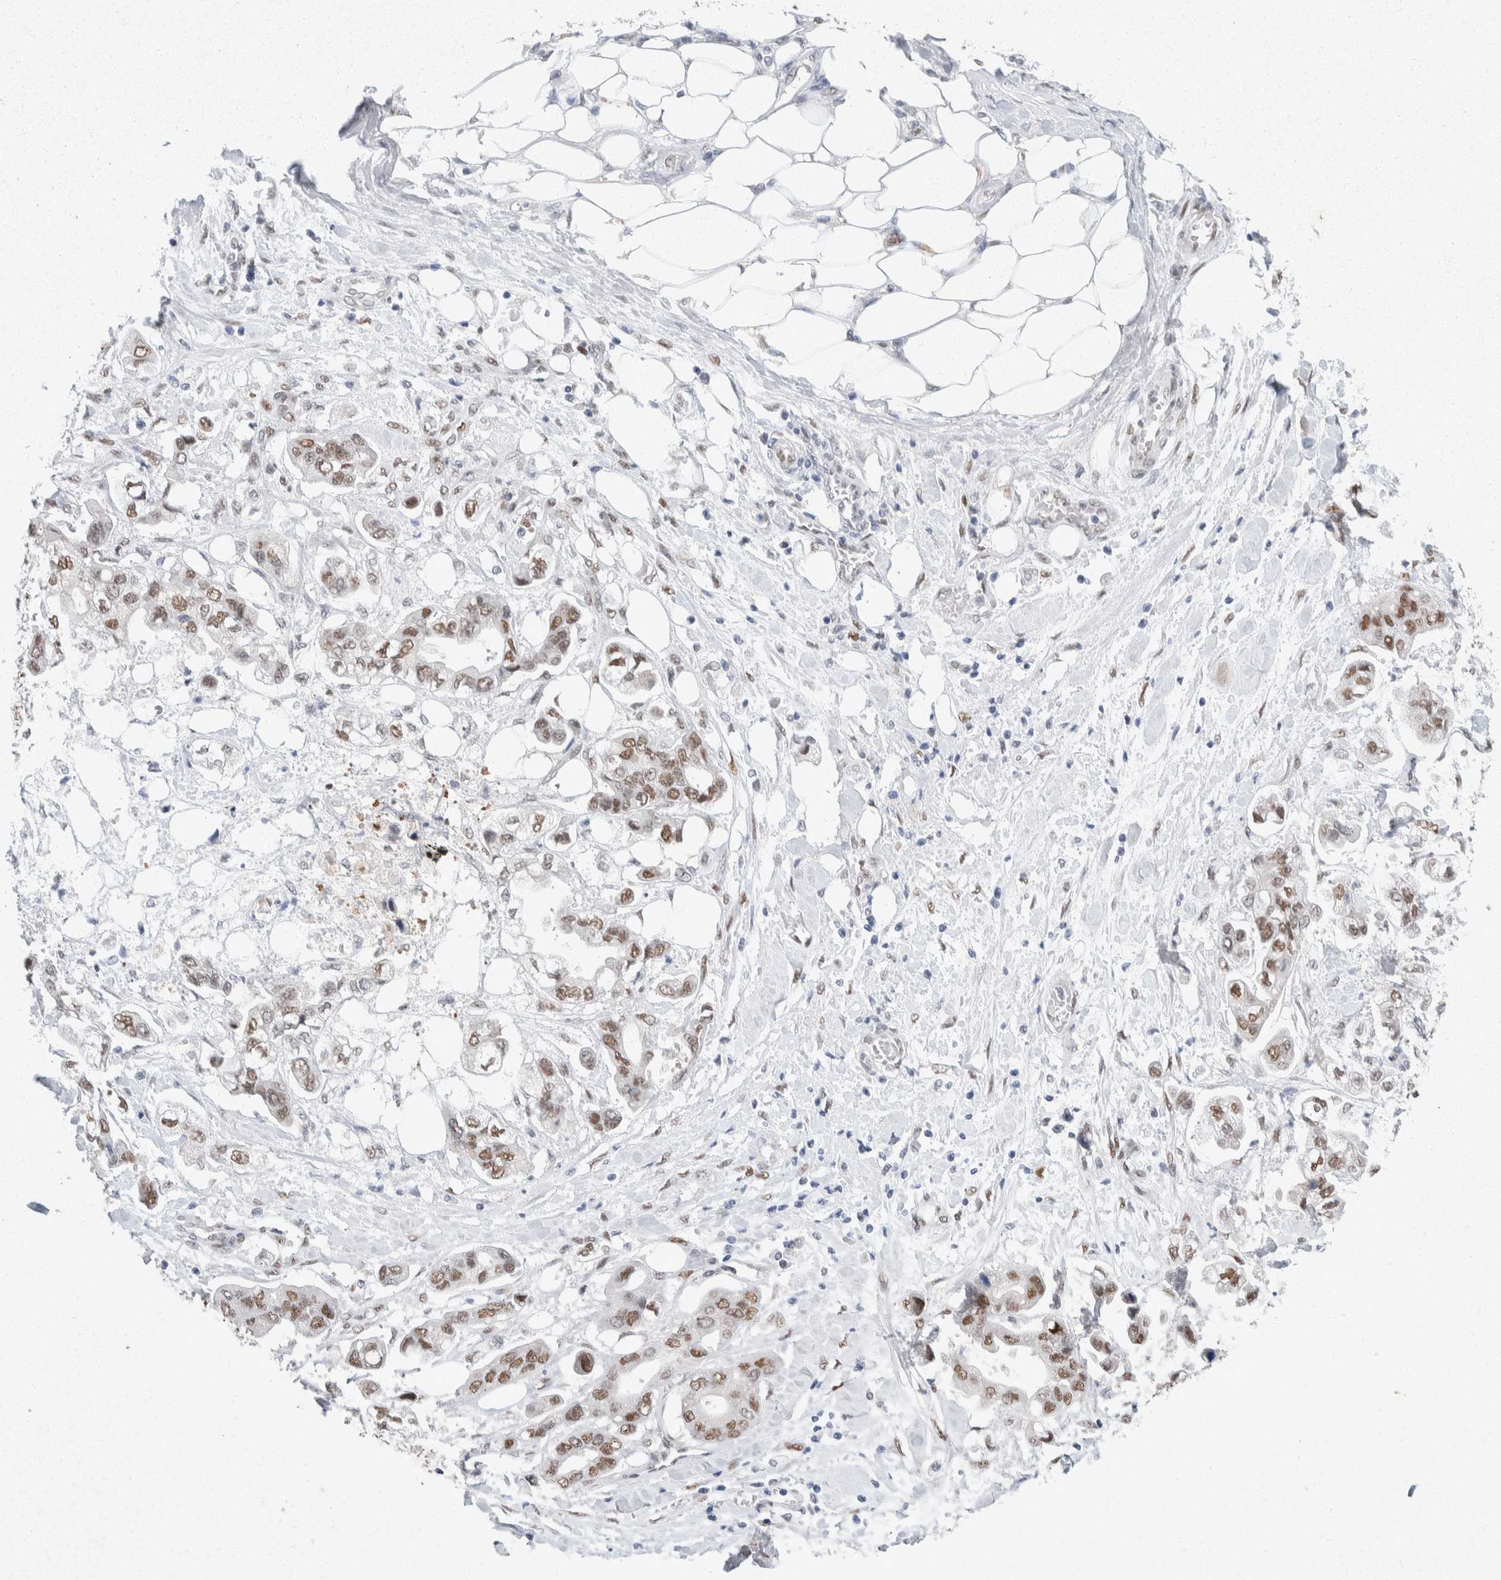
{"staining": {"intensity": "moderate", "quantity": ">75%", "location": "nuclear"}, "tissue": "stomach cancer", "cell_type": "Tumor cells", "image_type": "cancer", "snomed": [{"axis": "morphology", "description": "Adenocarcinoma, NOS"}, {"axis": "topography", "description": "Stomach"}], "caption": "Stomach cancer tissue reveals moderate nuclear expression in approximately >75% of tumor cells Using DAB (brown) and hematoxylin (blue) stains, captured at high magnification using brightfield microscopy.", "gene": "PRMT1", "patient": {"sex": "male", "age": 62}}